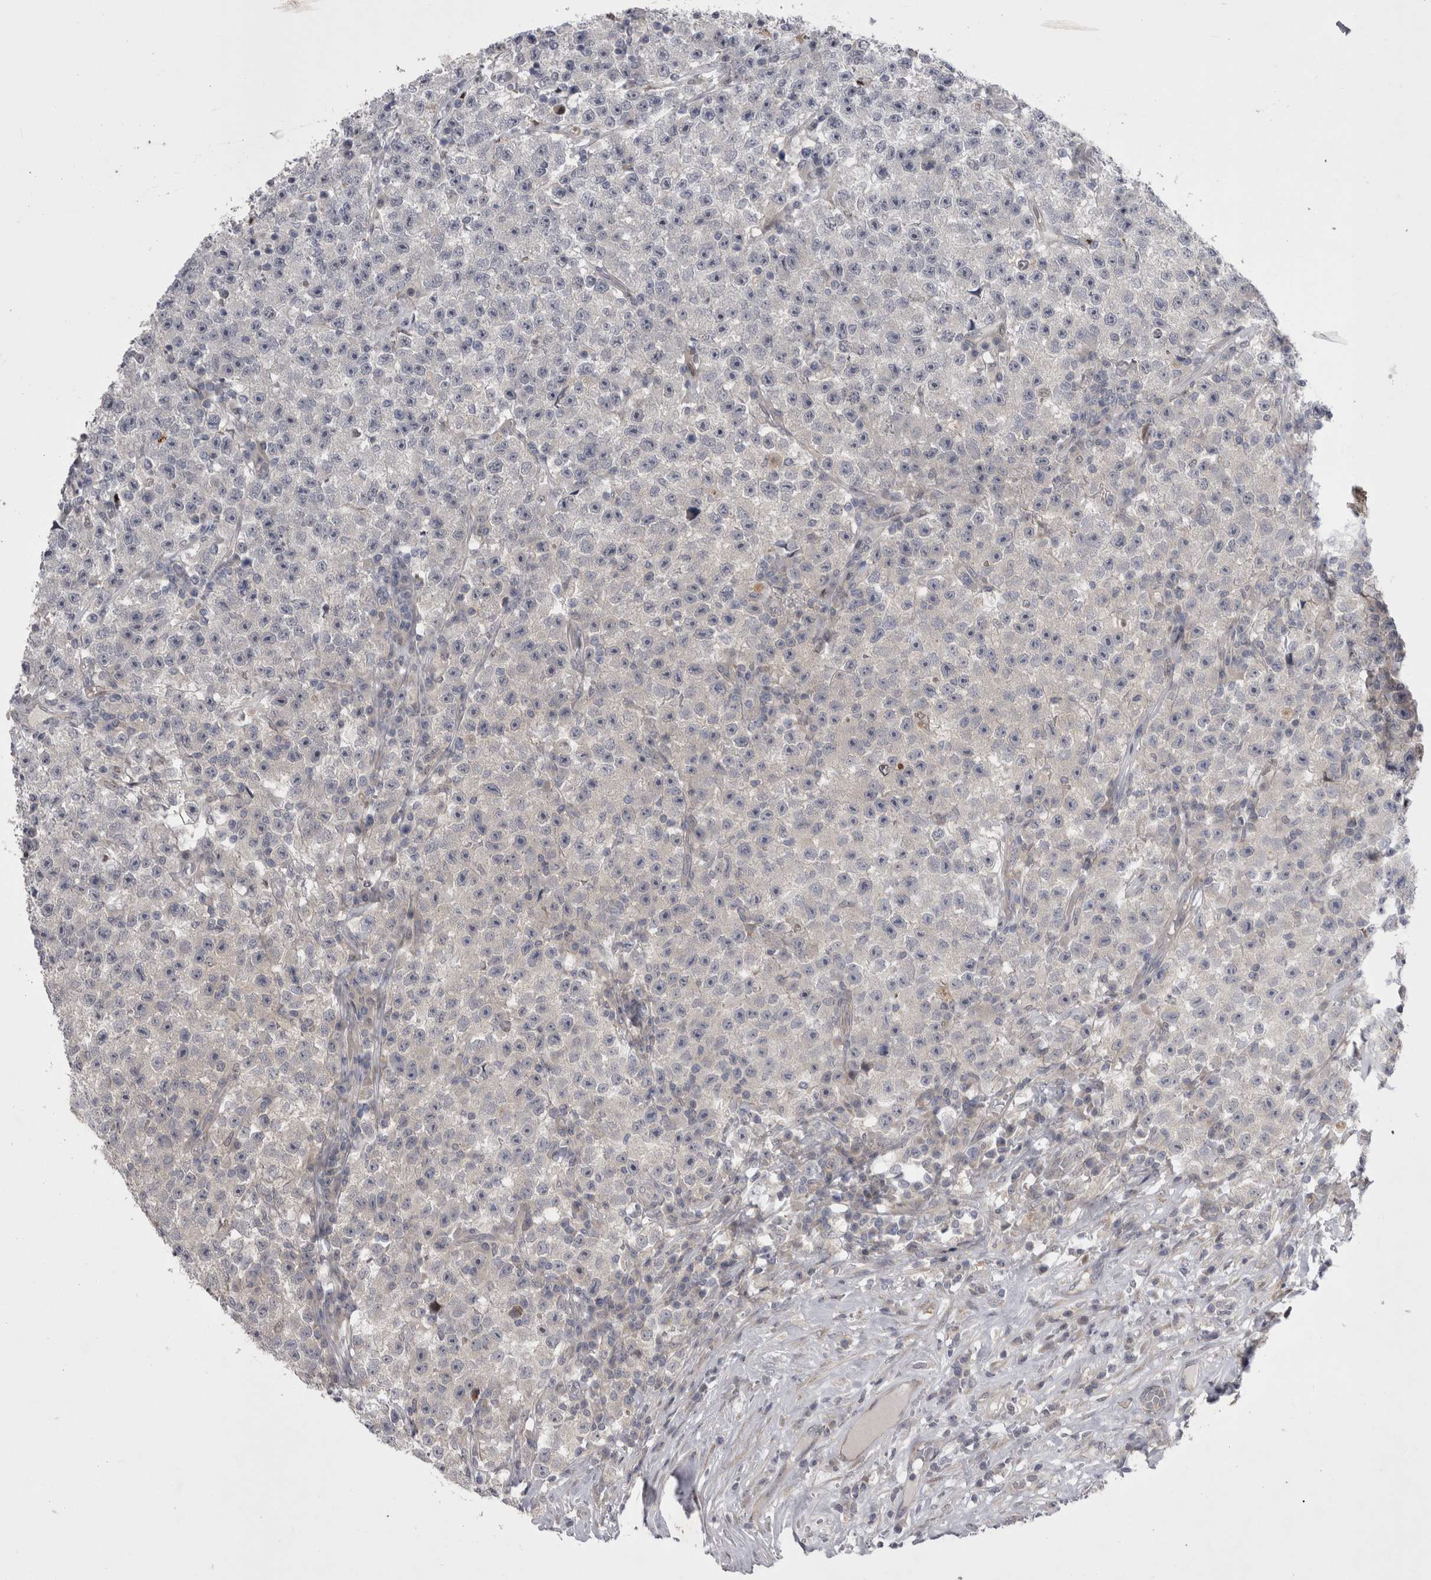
{"staining": {"intensity": "negative", "quantity": "none", "location": "none"}, "tissue": "testis cancer", "cell_type": "Tumor cells", "image_type": "cancer", "snomed": [{"axis": "morphology", "description": "Seminoma, NOS"}, {"axis": "topography", "description": "Testis"}], "caption": "Tumor cells are negative for brown protein staining in testis seminoma.", "gene": "NENF", "patient": {"sex": "male", "age": 22}}